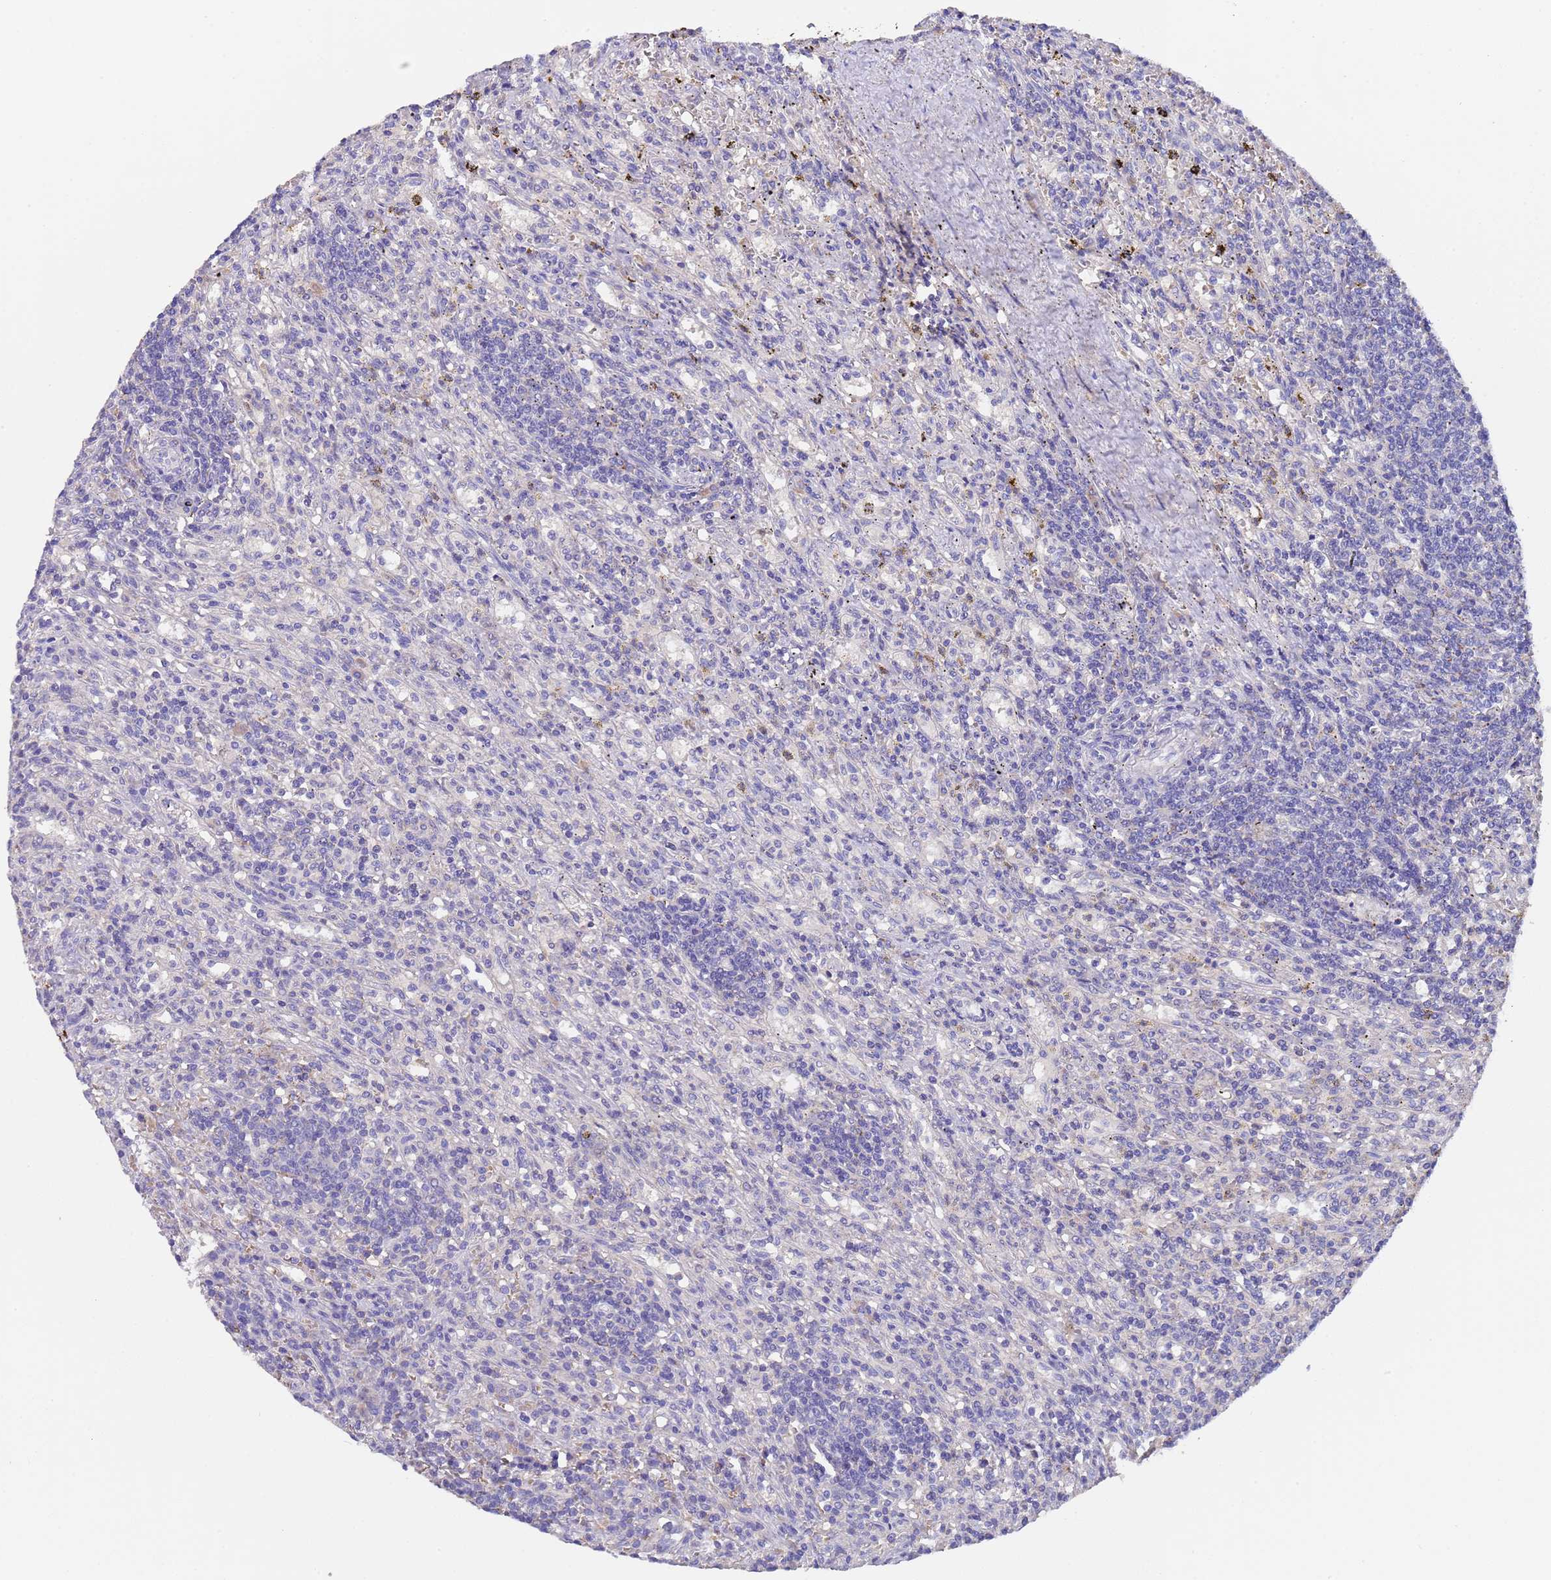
{"staining": {"intensity": "negative", "quantity": "none", "location": "none"}, "tissue": "lymphoma", "cell_type": "Tumor cells", "image_type": "cancer", "snomed": [{"axis": "morphology", "description": "Malignant lymphoma, non-Hodgkin's type, Low grade"}, {"axis": "topography", "description": "Spleen"}], "caption": "Tumor cells show no significant expression in lymphoma. (DAB immunohistochemistry (IHC) with hematoxylin counter stain).", "gene": "SLC24A3", "patient": {"sex": "male", "age": 76}}